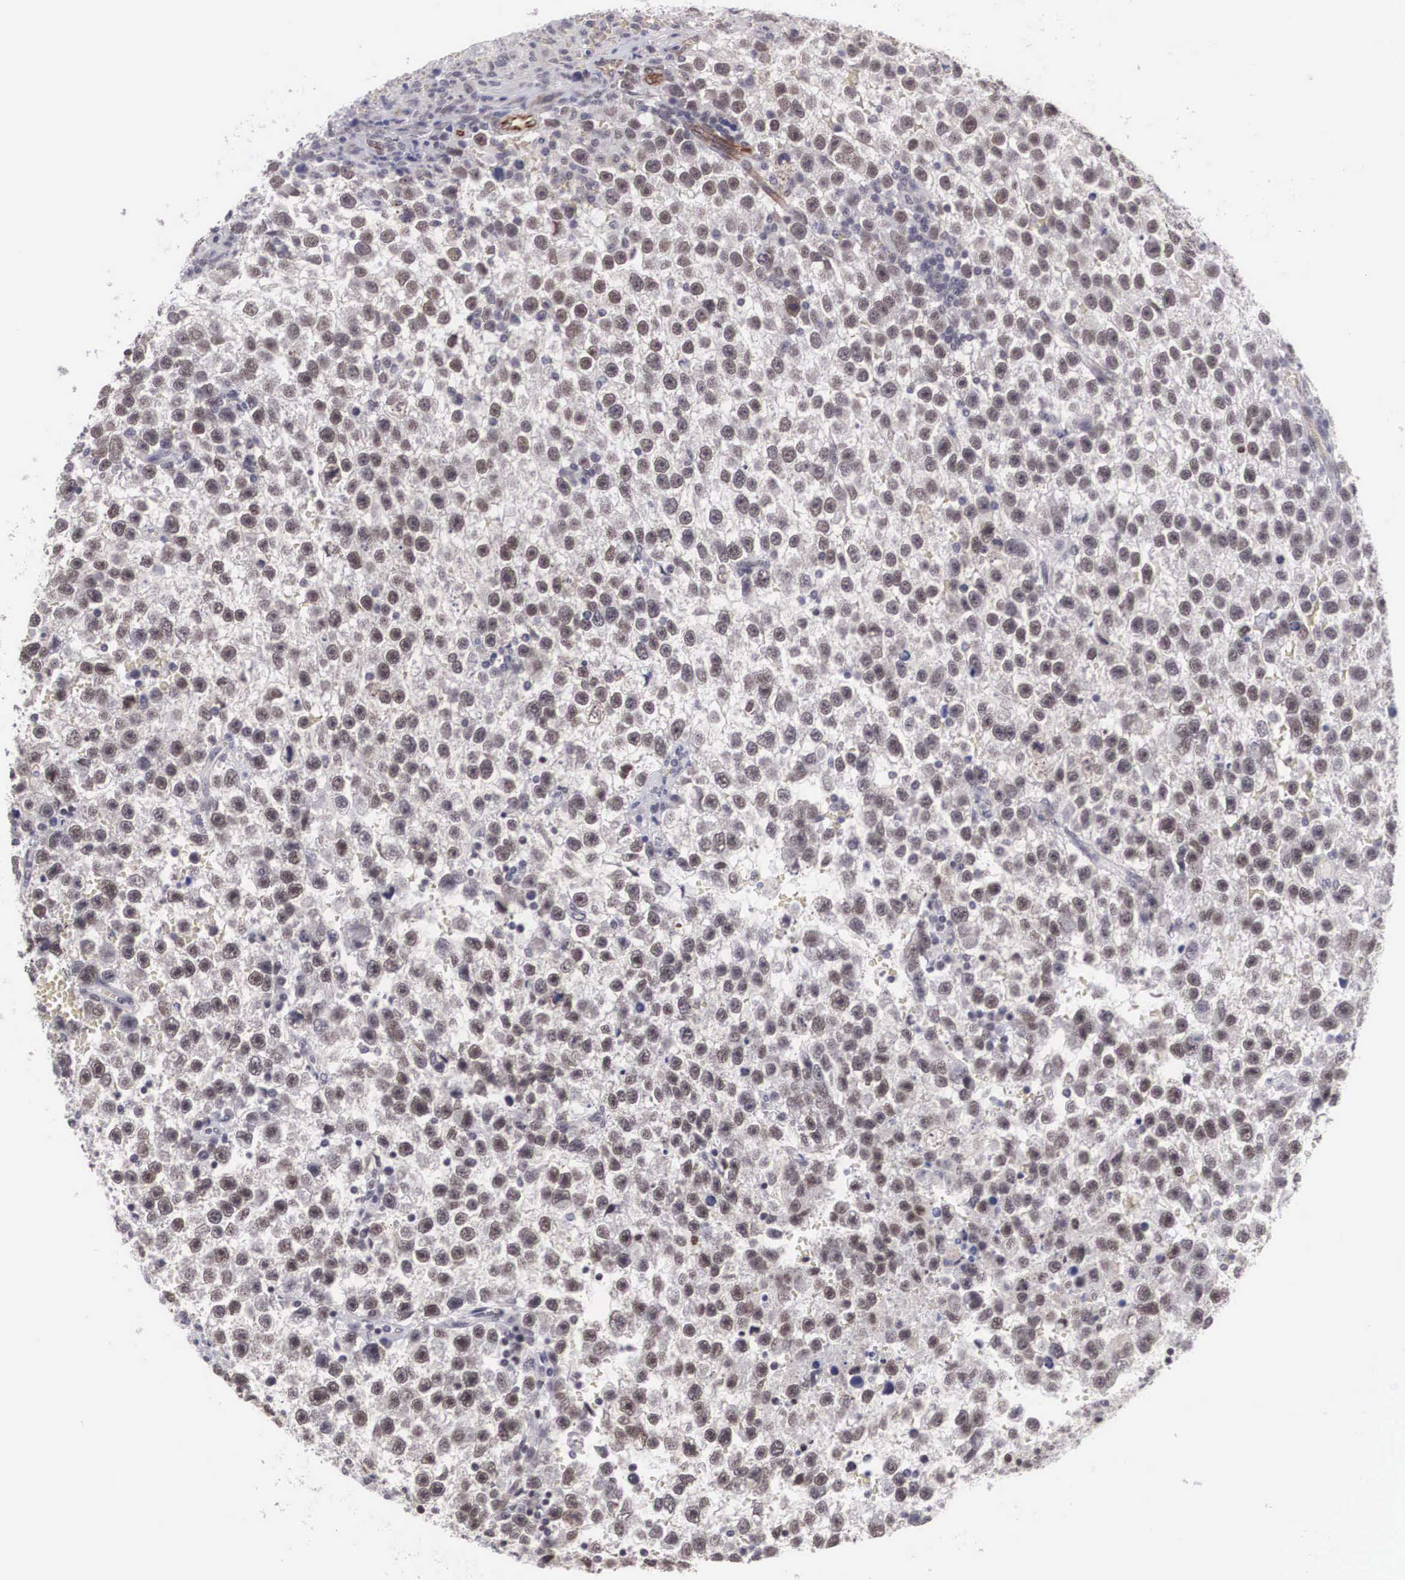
{"staining": {"intensity": "negative", "quantity": "none", "location": "none"}, "tissue": "testis cancer", "cell_type": "Tumor cells", "image_type": "cancer", "snomed": [{"axis": "morphology", "description": "Seminoma, NOS"}, {"axis": "topography", "description": "Testis"}], "caption": "A photomicrograph of human seminoma (testis) is negative for staining in tumor cells.", "gene": "MORC2", "patient": {"sex": "male", "age": 33}}